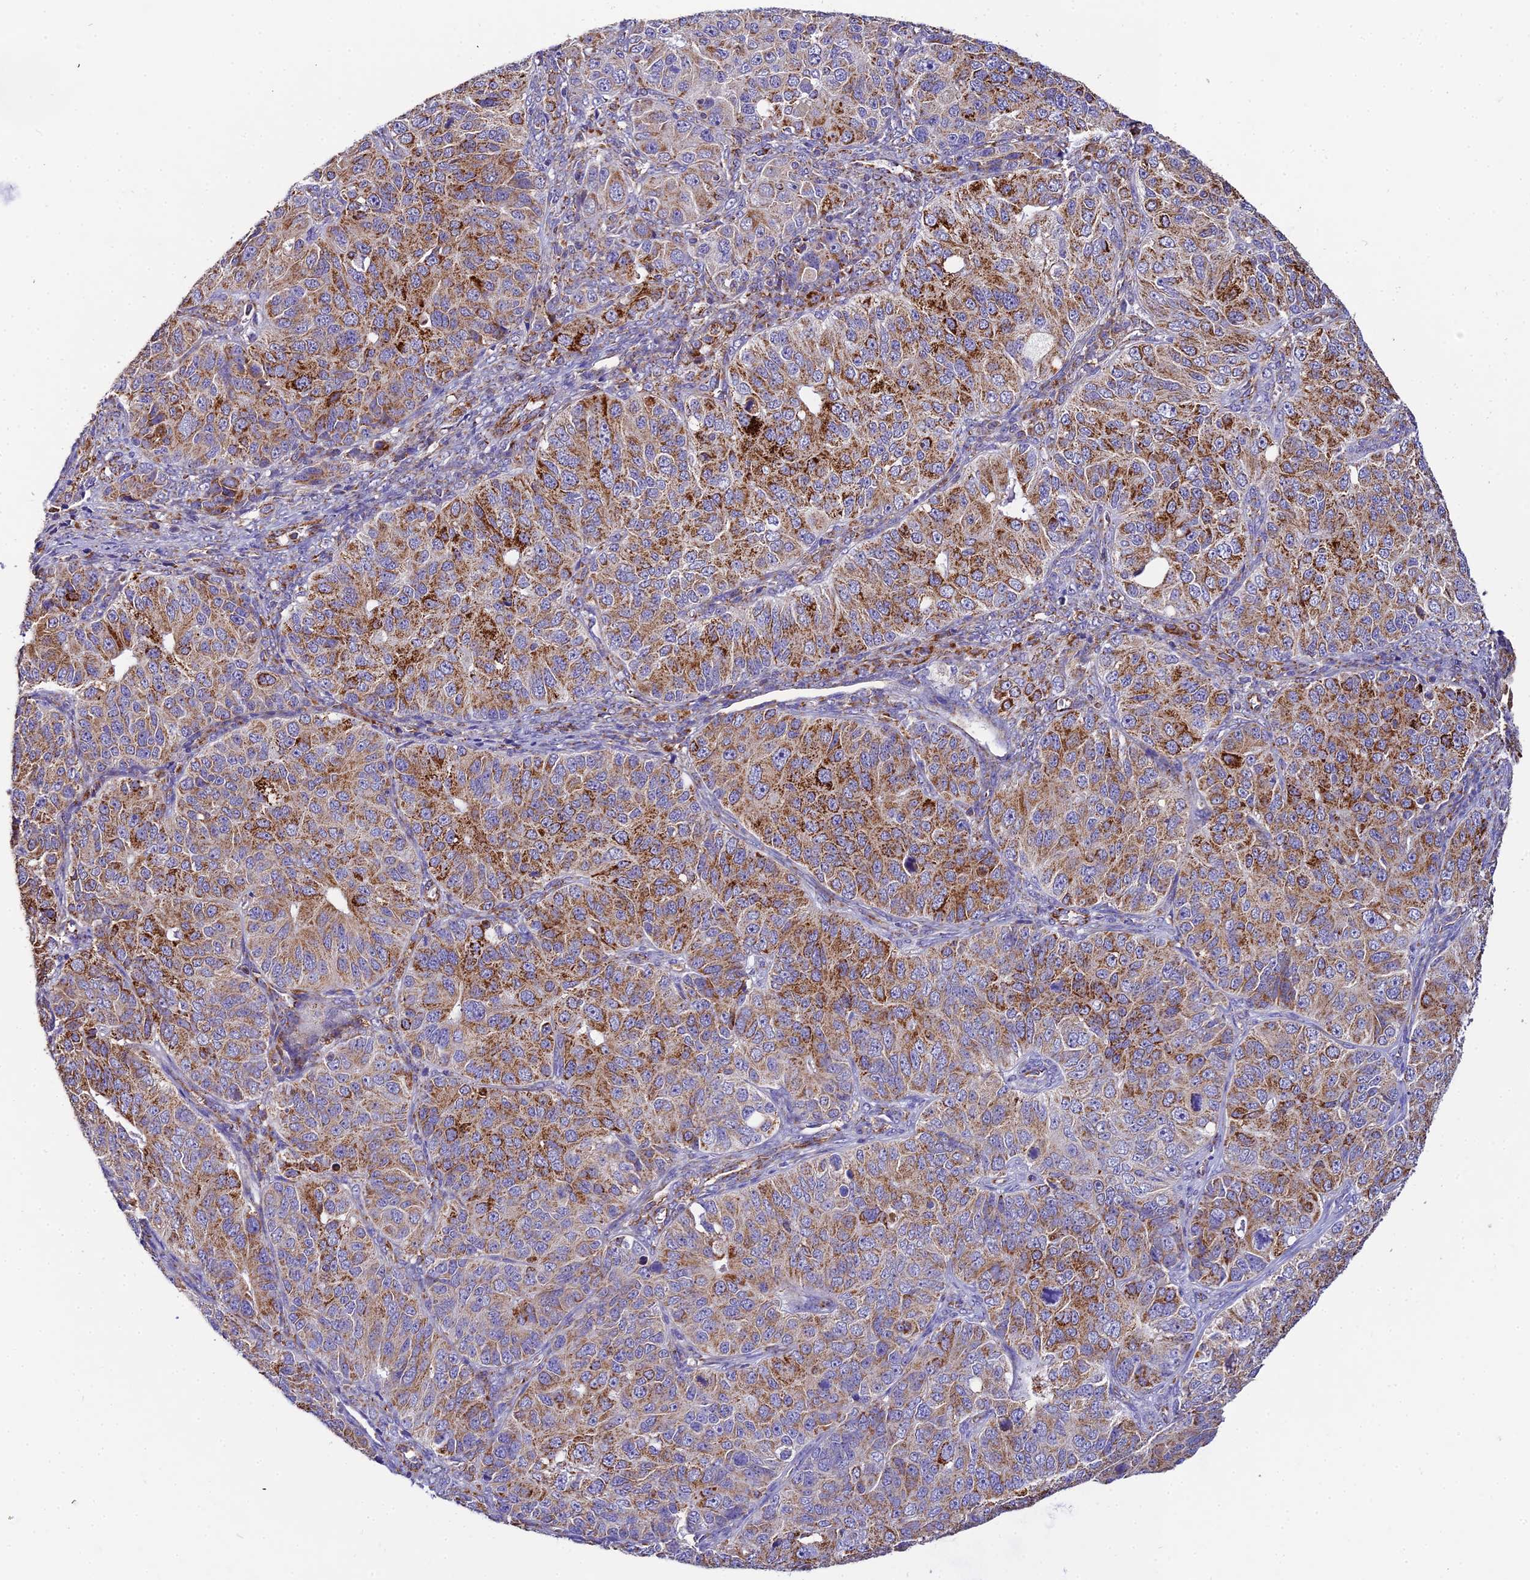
{"staining": {"intensity": "moderate", "quantity": ">75%", "location": "cytoplasmic/membranous"}, "tissue": "ovarian cancer", "cell_type": "Tumor cells", "image_type": "cancer", "snomed": [{"axis": "morphology", "description": "Carcinoma, endometroid"}, {"axis": "topography", "description": "Ovary"}], "caption": "This histopathology image reveals immunohistochemistry staining of endometroid carcinoma (ovarian), with medium moderate cytoplasmic/membranous positivity in approximately >75% of tumor cells.", "gene": "NIPSNAP3A", "patient": {"sex": "female", "age": 51}}